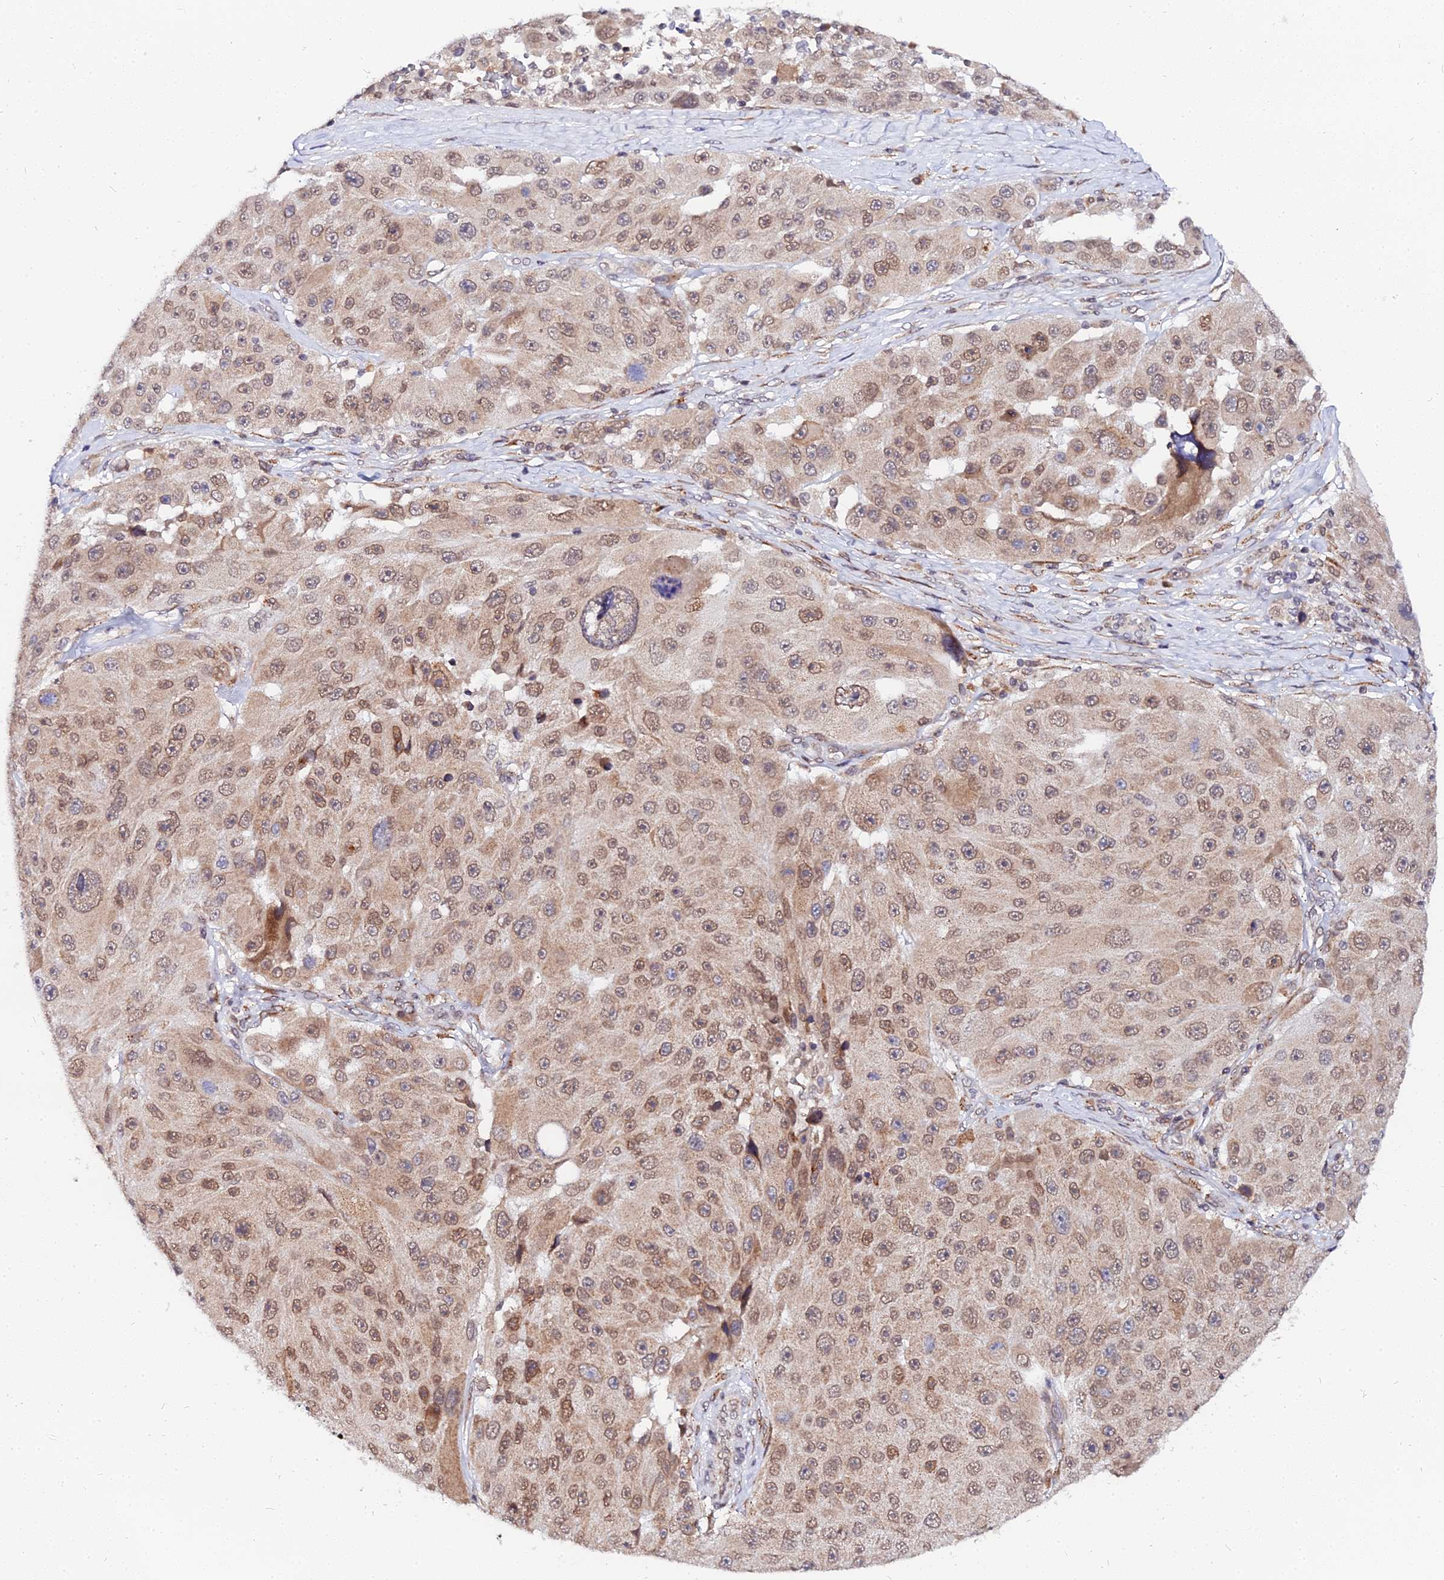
{"staining": {"intensity": "moderate", "quantity": ">75%", "location": "nuclear"}, "tissue": "melanoma", "cell_type": "Tumor cells", "image_type": "cancer", "snomed": [{"axis": "morphology", "description": "Malignant melanoma, Metastatic site"}, {"axis": "topography", "description": "Lymph node"}], "caption": "Malignant melanoma (metastatic site) stained for a protein reveals moderate nuclear positivity in tumor cells. (Brightfield microscopy of DAB IHC at high magnification).", "gene": "RNF121", "patient": {"sex": "male", "age": 62}}